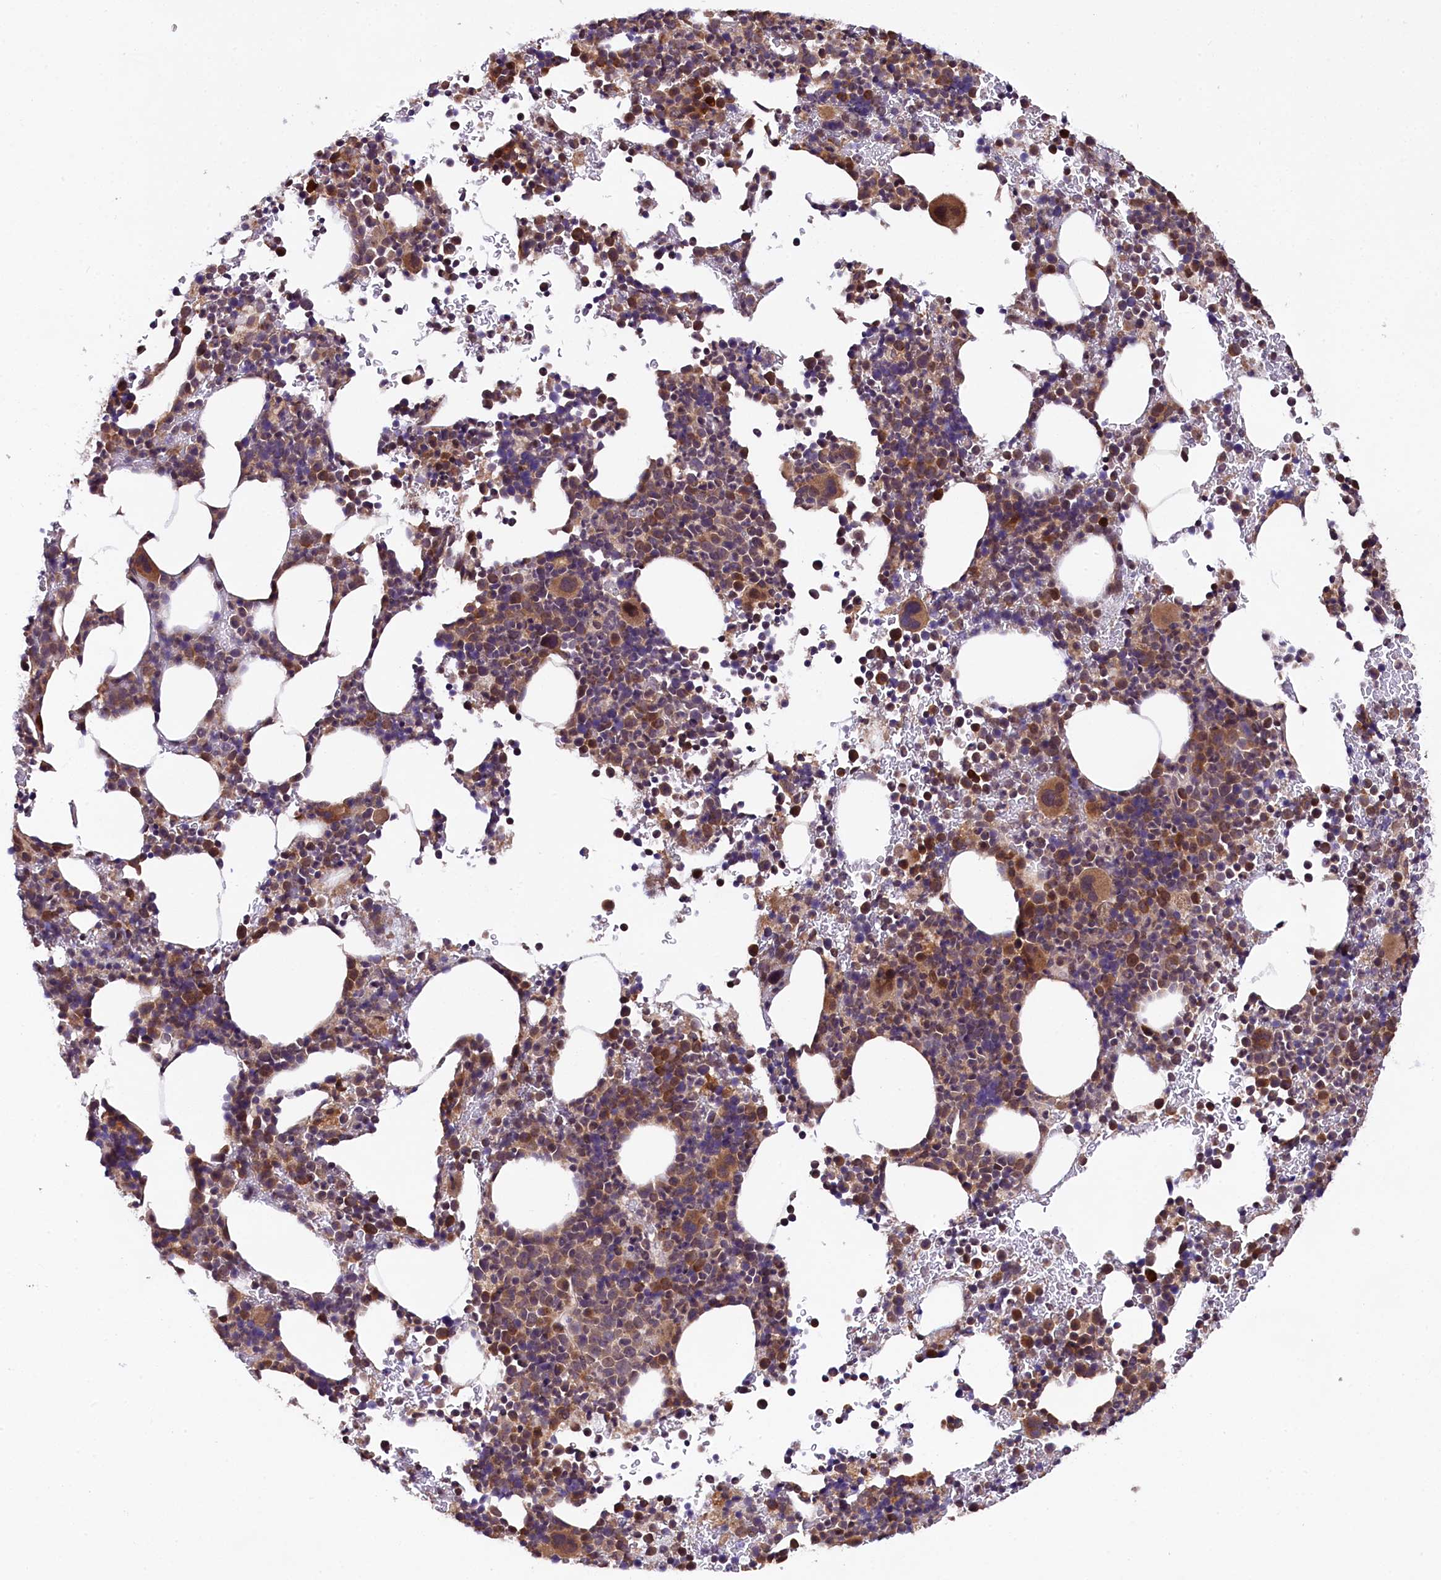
{"staining": {"intensity": "moderate", "quantity": "25%-75%", "location": "cytoplasmic/membranous"}, "tissue": "bone marrow", "cell_type": "Hematopoietic cells", "image_type": "normal", "snomed": [{"axis": "morphology", "description": "Normal tissue, NOS"}, {"axis": "topography", "description": "Bone marrow"}], "caption": "Immunohistochemistry (IHC) image of benign bone marrow stained for a protein (brown), which displays medium levels of moderate cytoplasmic/membranous positivity in approximately 25%-75% of hematopoietic cells.", "gene": "DOHH", "patient": {"sex": "female", "age": 82}}